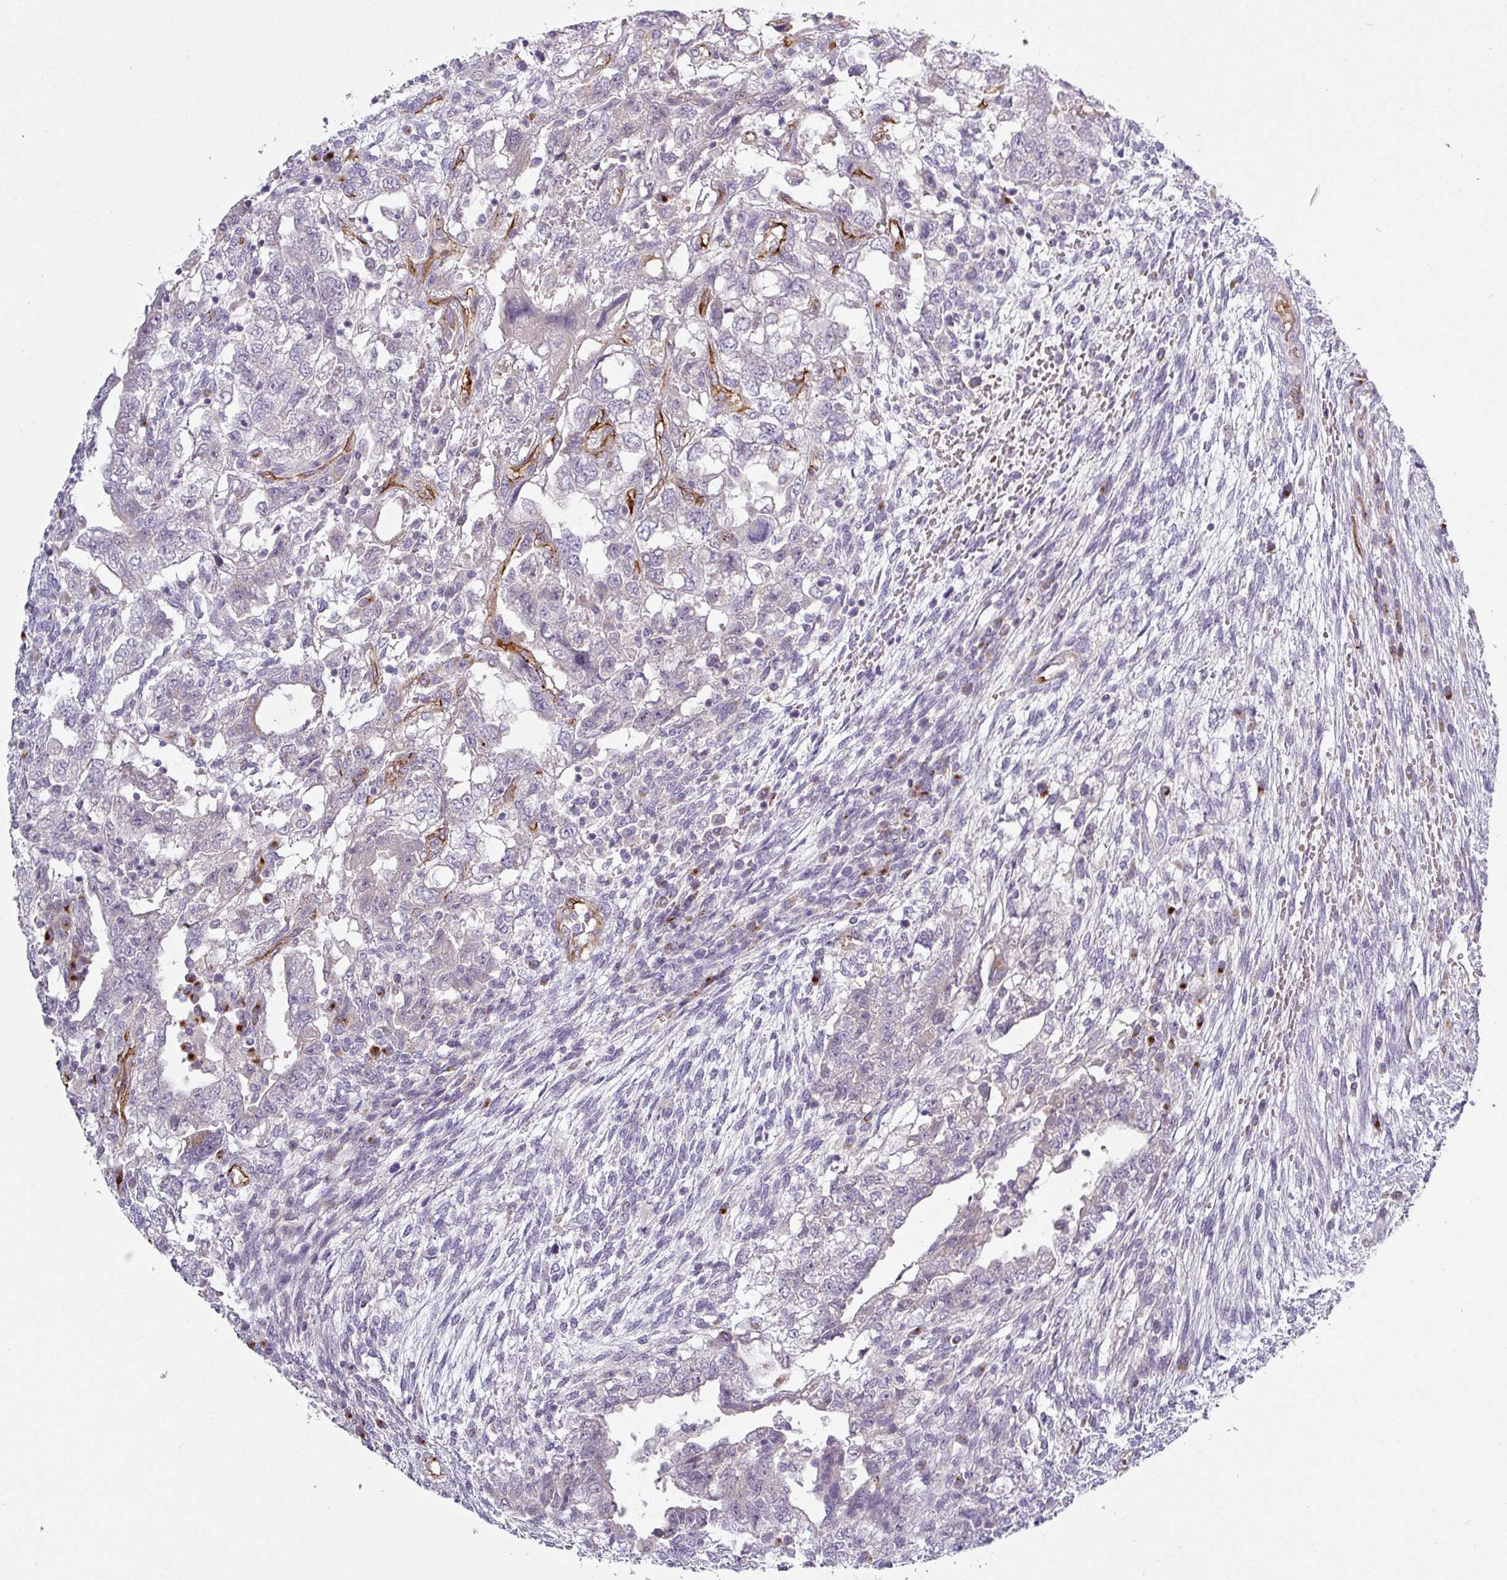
{"staining": {"intensity": "negative", "quantity": "none", "location": "none"}, "tissue": "testis cancer", "cell_type": "Tumor cells", "image_type": "cancer", "snomed": [{"axis": "morphology", "description": "Carcinoma, Embryonal, NOS"}, {"axis": "topography", "description": "Testis"}], "caption": "Human testis cancer (embryonal carcinoma) stained for a protein using immunohistochemistry (IHC) displays no expression in tumor cells.", "gene": "PRODH2", "patient": {"sex": "male", "age": 26}}